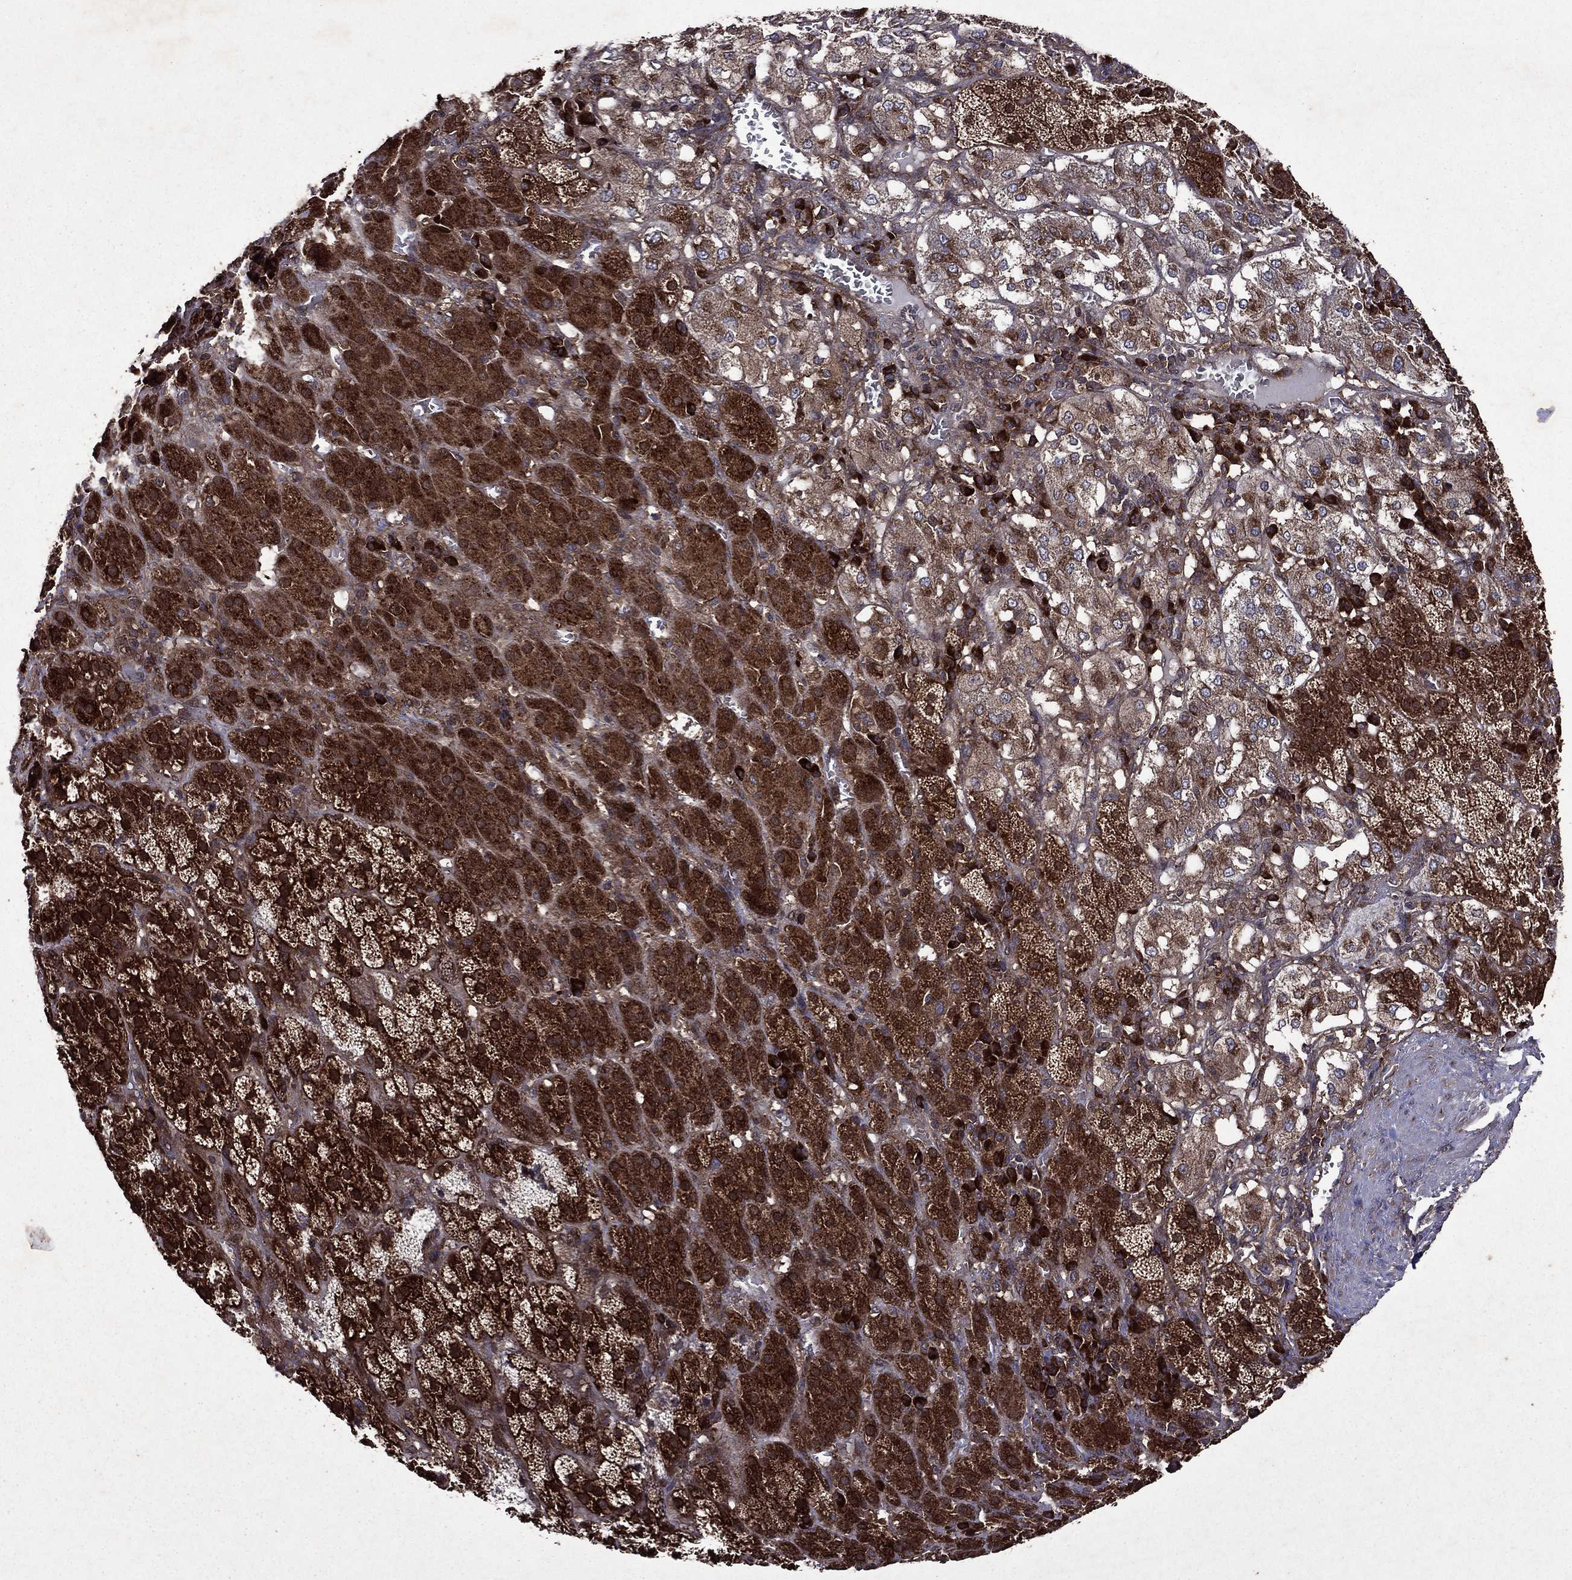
{"staining": {"intensity": "strong", "quantity": ">75%", "location": "cytoplasmic/membranous"}, "tissue": "adrenal gland", "cell_type": "Glandular cells", "image_type": "normal", "snomed": [{"axis": "morphology", "description": "Normal tissue, NOS"}, {"axis": "topography", "description": "Adrenal gland"}], "caption": "Immunohistochemical staining of unremarkable adrenal gland reveals >75% levels of strong cytoplasmic/membranous protein expression in approximately >75% of glandular cells.", "gene": "EIF2B4", "patient": {"sex": "male", "age": 70}}